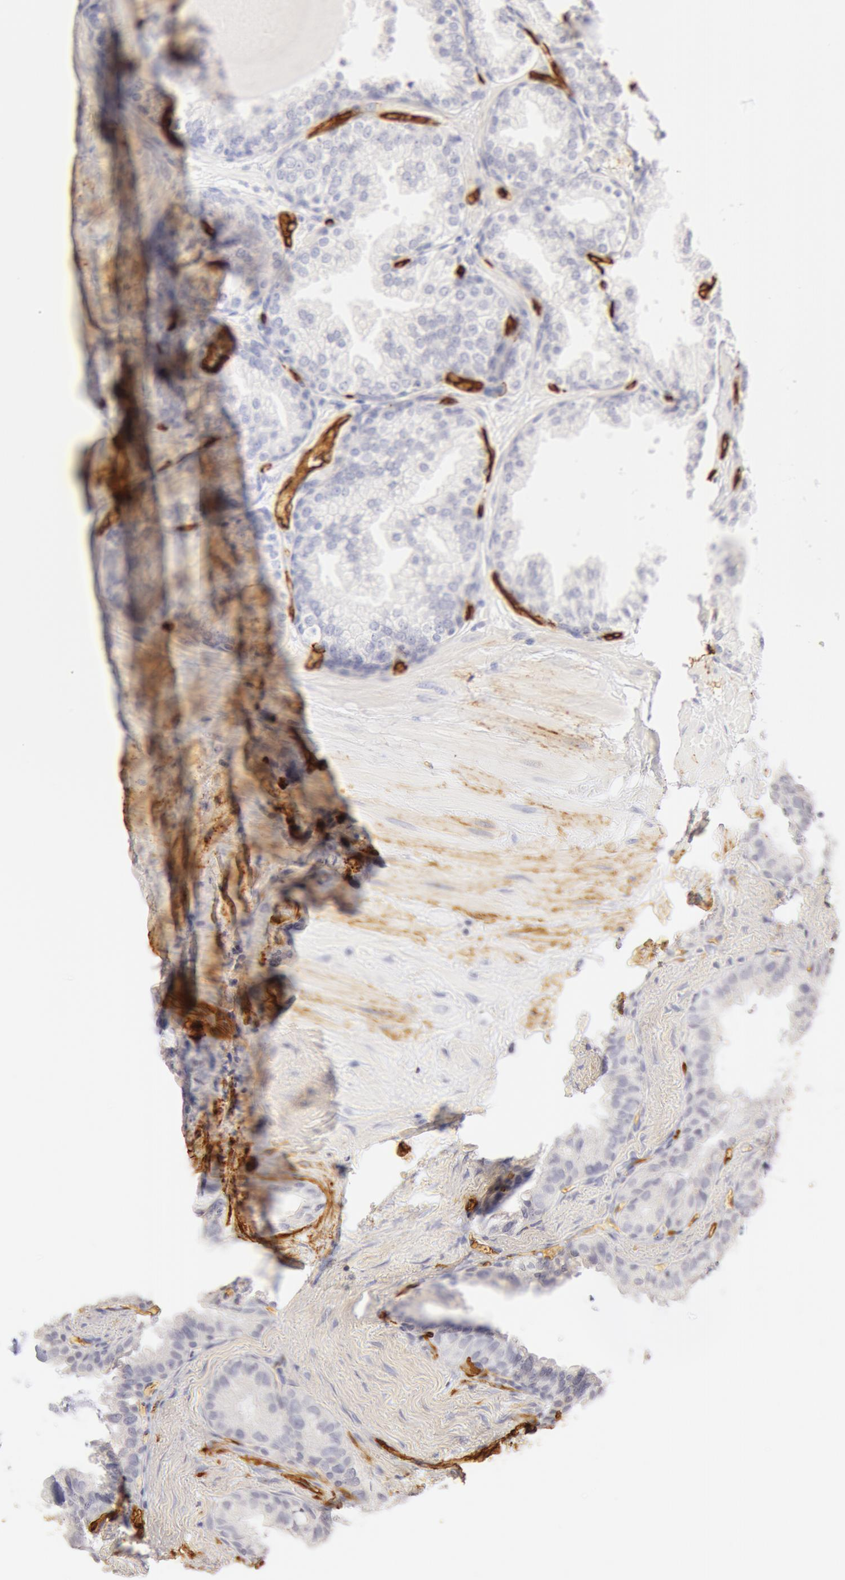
{"staining": {"intensity": "negative", "quantity": "none", "location": "none"}, "tissue": "prostate", "cell_type": "Glandular cells", "image_type": "normal", "snomed": [{"axis": "morphology", "description": "Normal tissue, NOS"}, {"axis": "topography", "description": "Prostate"}], "caption": "This is an IHC photomicrograph of unremarkable human prostate. There is no expression in glandular cells.", "gene": "AQP1", "patient": {"sex": "male", "age": 51}}